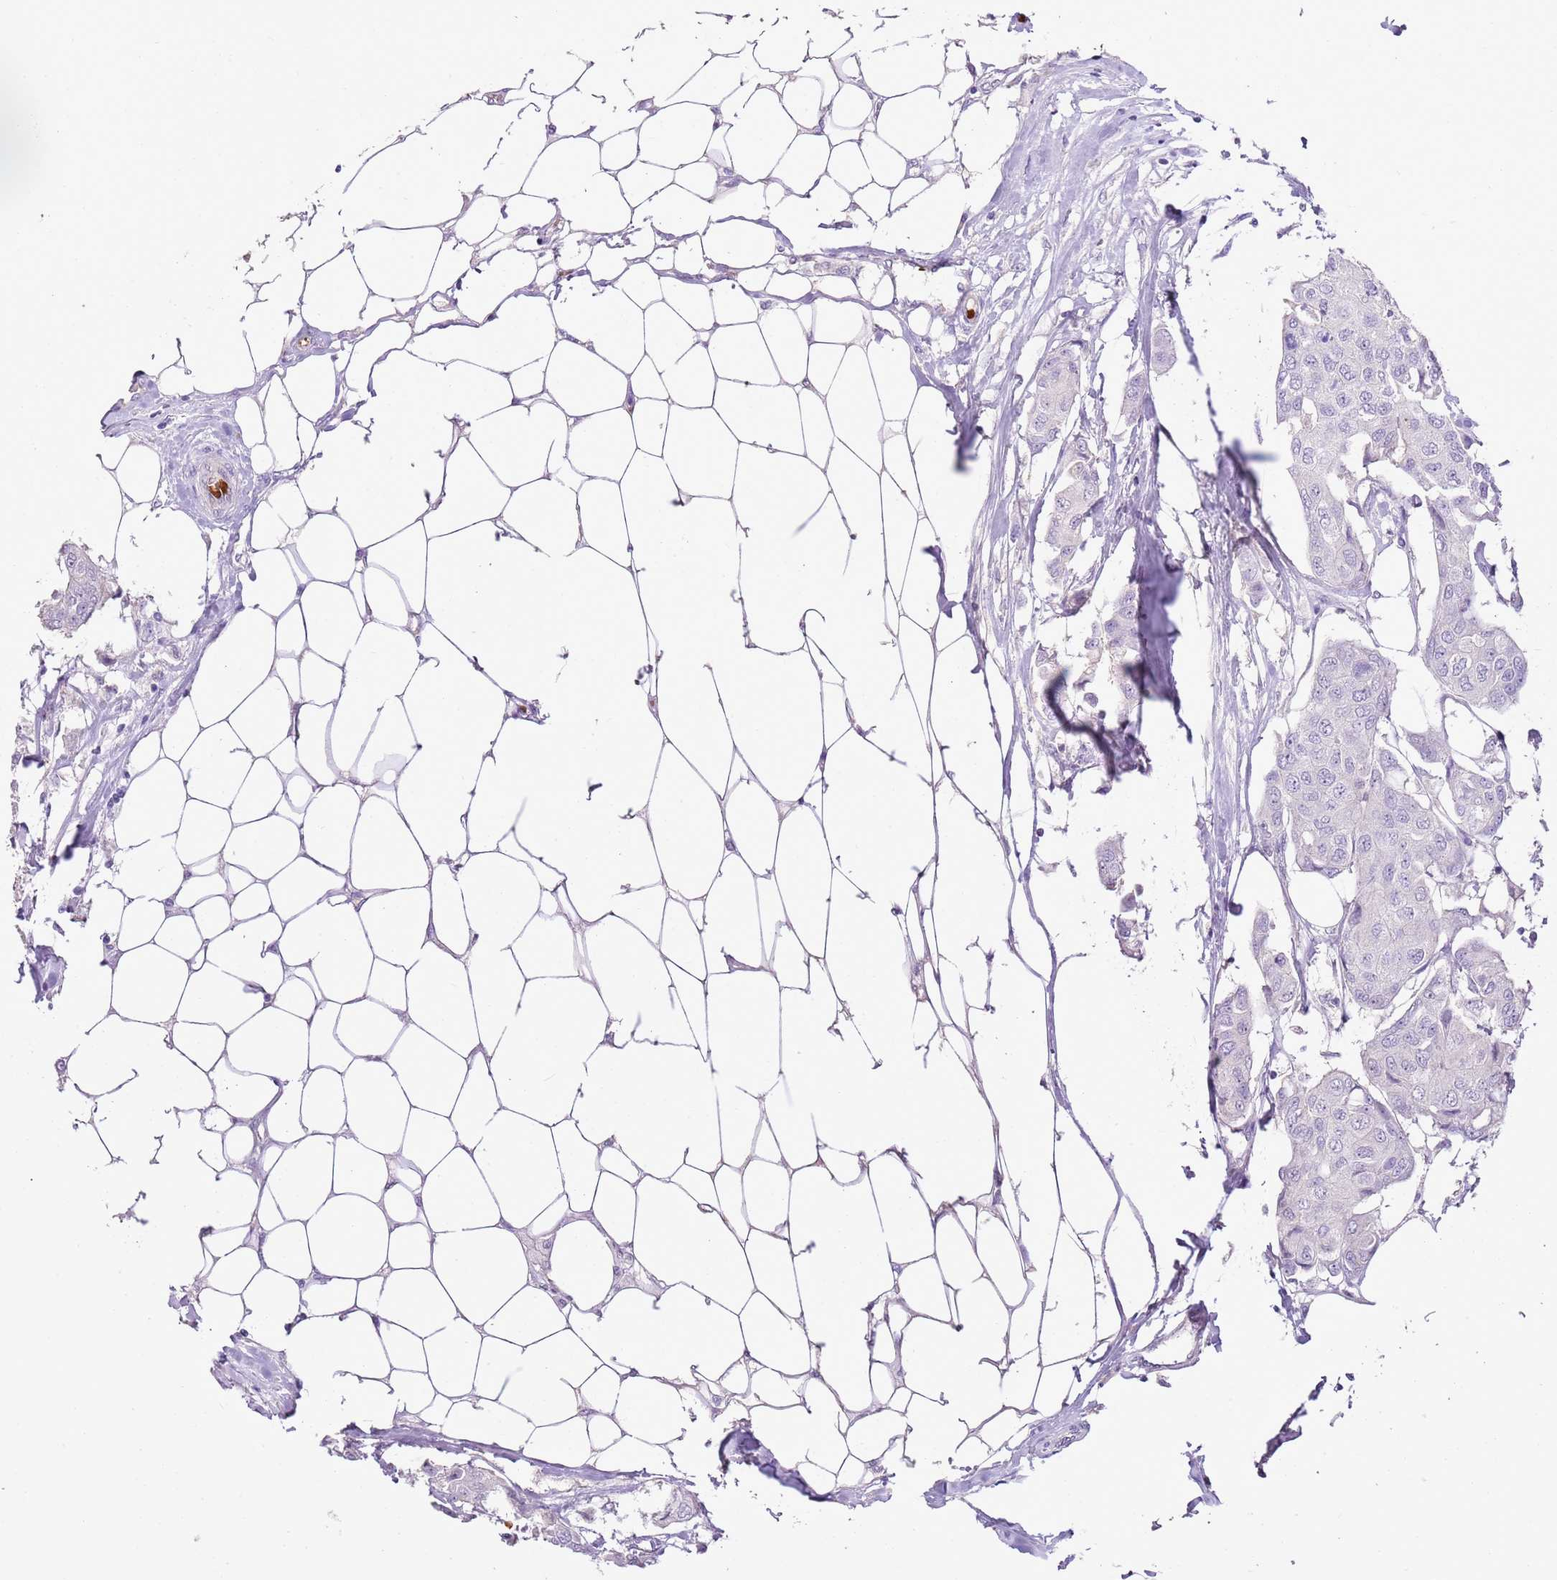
{"staining": {"intensity": "negative", "quantity": "none", "location": "none"}, "tissue": "breast cancer", "cell_type": "Tumor cells", "image_type": "cancer", "snomed": [{"axis": "morphology", "description": "Duct carcinoma"}, {"axis": "topography", "description": "Breast"}, {"axis": "topography", "description": "Lymph node"}], "caption": "Tumor cells are negative for brown protein staining in breast infiltrating ductal carcinoma.", "gene": "XPO7", "patient": {"sex": "female", "age": 80}}